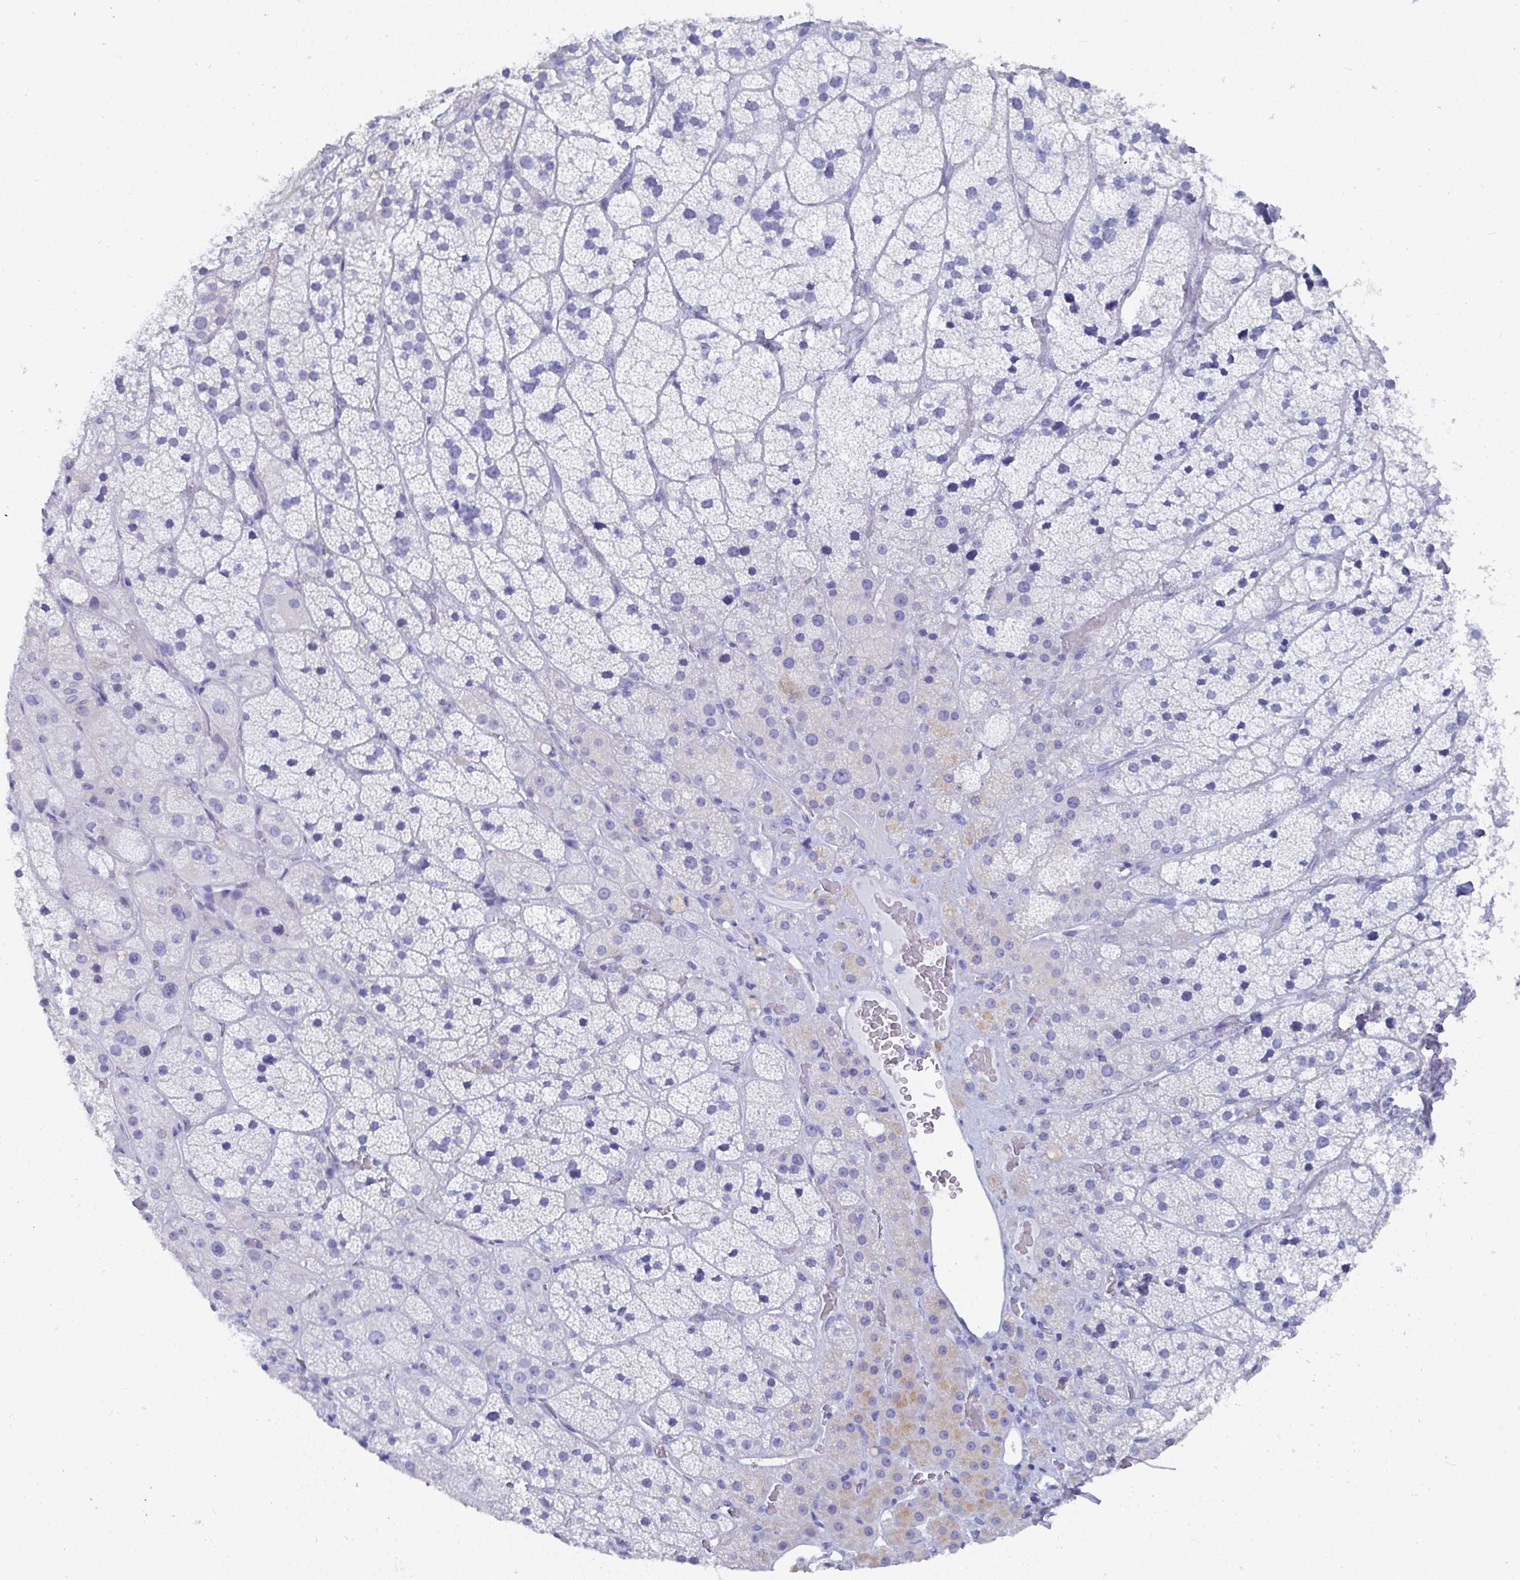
{"staining": {"intensity": "negative", "quantity": "none", "location": "none"}, "tissue": "adrenal gland", "cell_type": "Glandular cells", "image_type": "normal", "snomed": [{"axis": "morphology", "description": "Normal tissue, NOS"}, {"axis": "topography", "description": "Adrenal gland"}], "caption": "Immunohistochemical staining of unremarkable adrenal gland shows no significant expression in glandular cells.", "gene": "GRIA1", "patient": {"sex": "male", "age": 57}}